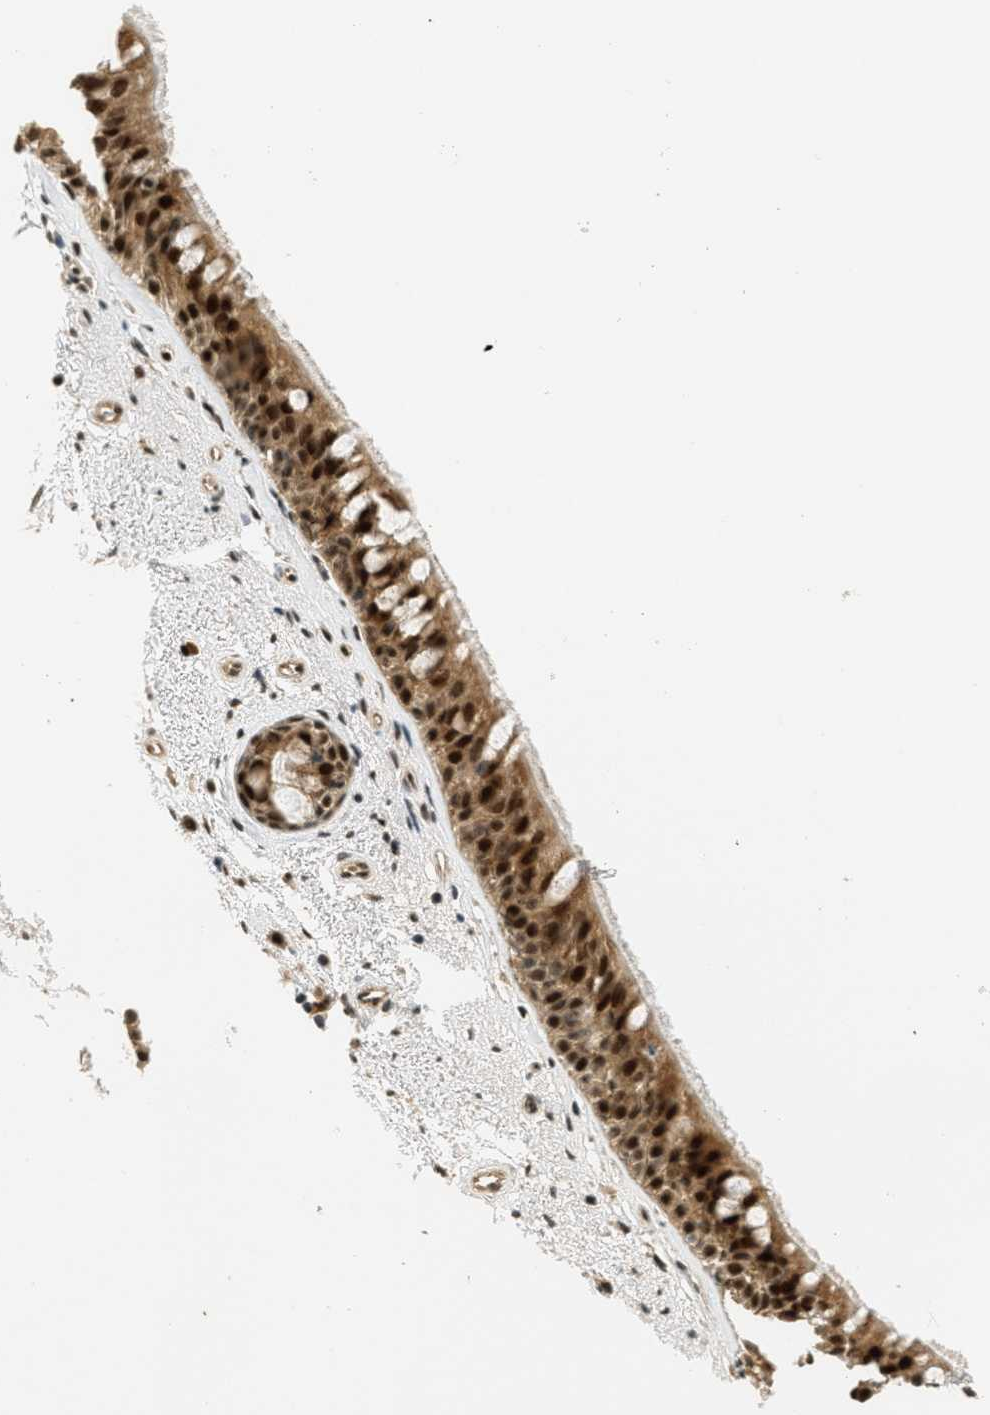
{"staining": {"intensity": "strong", "quantity": ">75%", "location": "cytoplasmic/membranous,nuclear"}, "tissue": "bronchus", "cell_type": "Respiratory epithelial cells", "image_type": "normal", "snomed": [{"axis": "morphology", "description": "Normal tissue, NOS"}, {"axis": "topography", "description": "Bronchus"}], "caption": "Bronchus stained for a protein displays strong cytoplasmic/membranous,nuclear positivity in respiratory epithelial cells.", "gene": "FOXM1", "patient": {"sex": "female", "age": 54}}